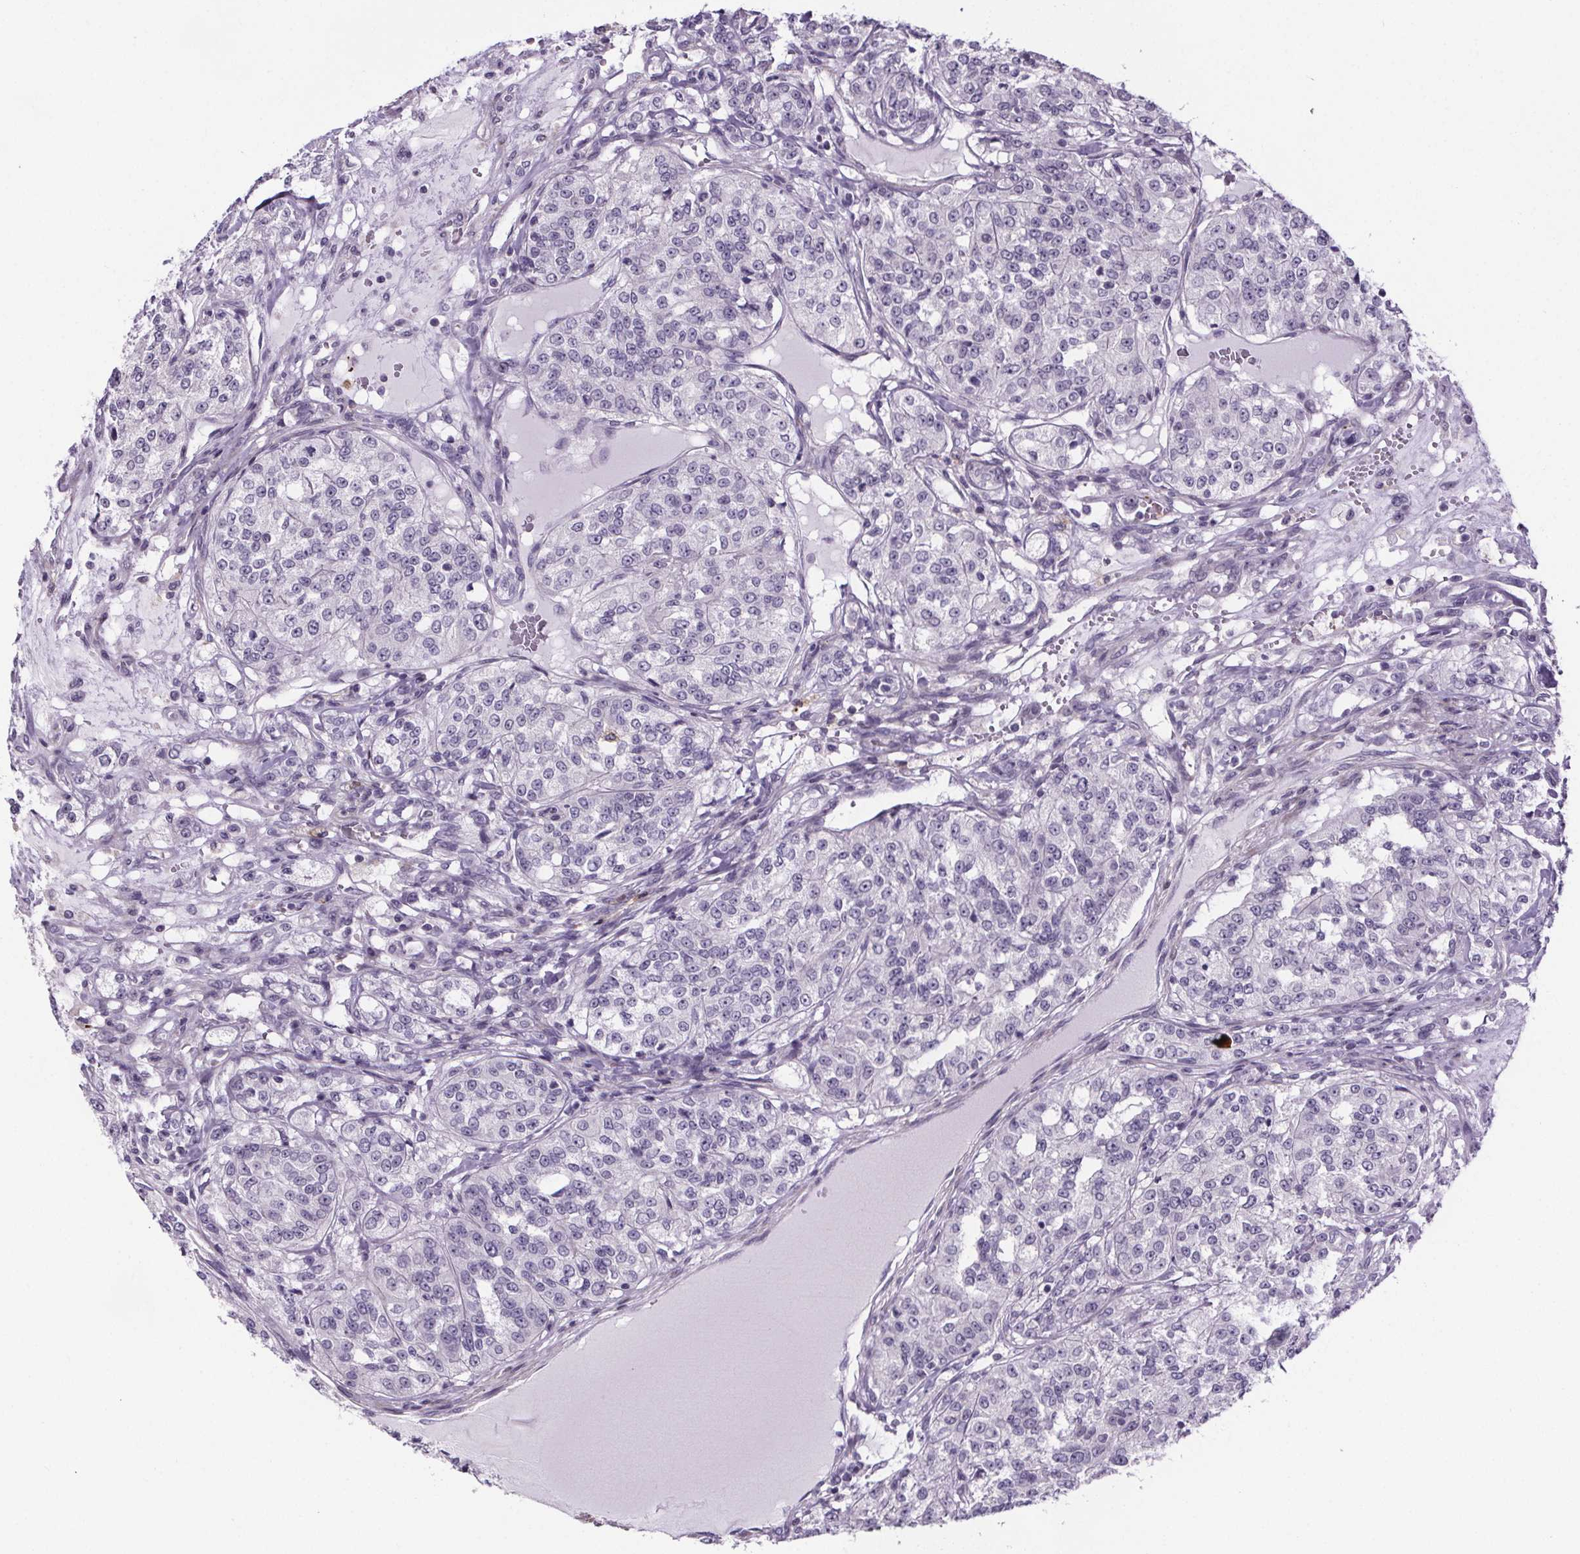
{"staining": {"intensity": "negative", "quantity": "none", "location": "none"}, "tissue": "renal cancer", "cell_type": "Tumor cells", "image_type": "cancer", "snomed": [{"axis": "morphology", "description": "Adenocarcinoma, NOS"}, {"axis": "topography", "description": "Kidney"}], "caption": "Immunohistochemical staining of human renal adenocarcinoma exhibits no significant positivity in tumor cells.", "gene": "TTC12", "patient": {"sex": "female", "age": 63}}